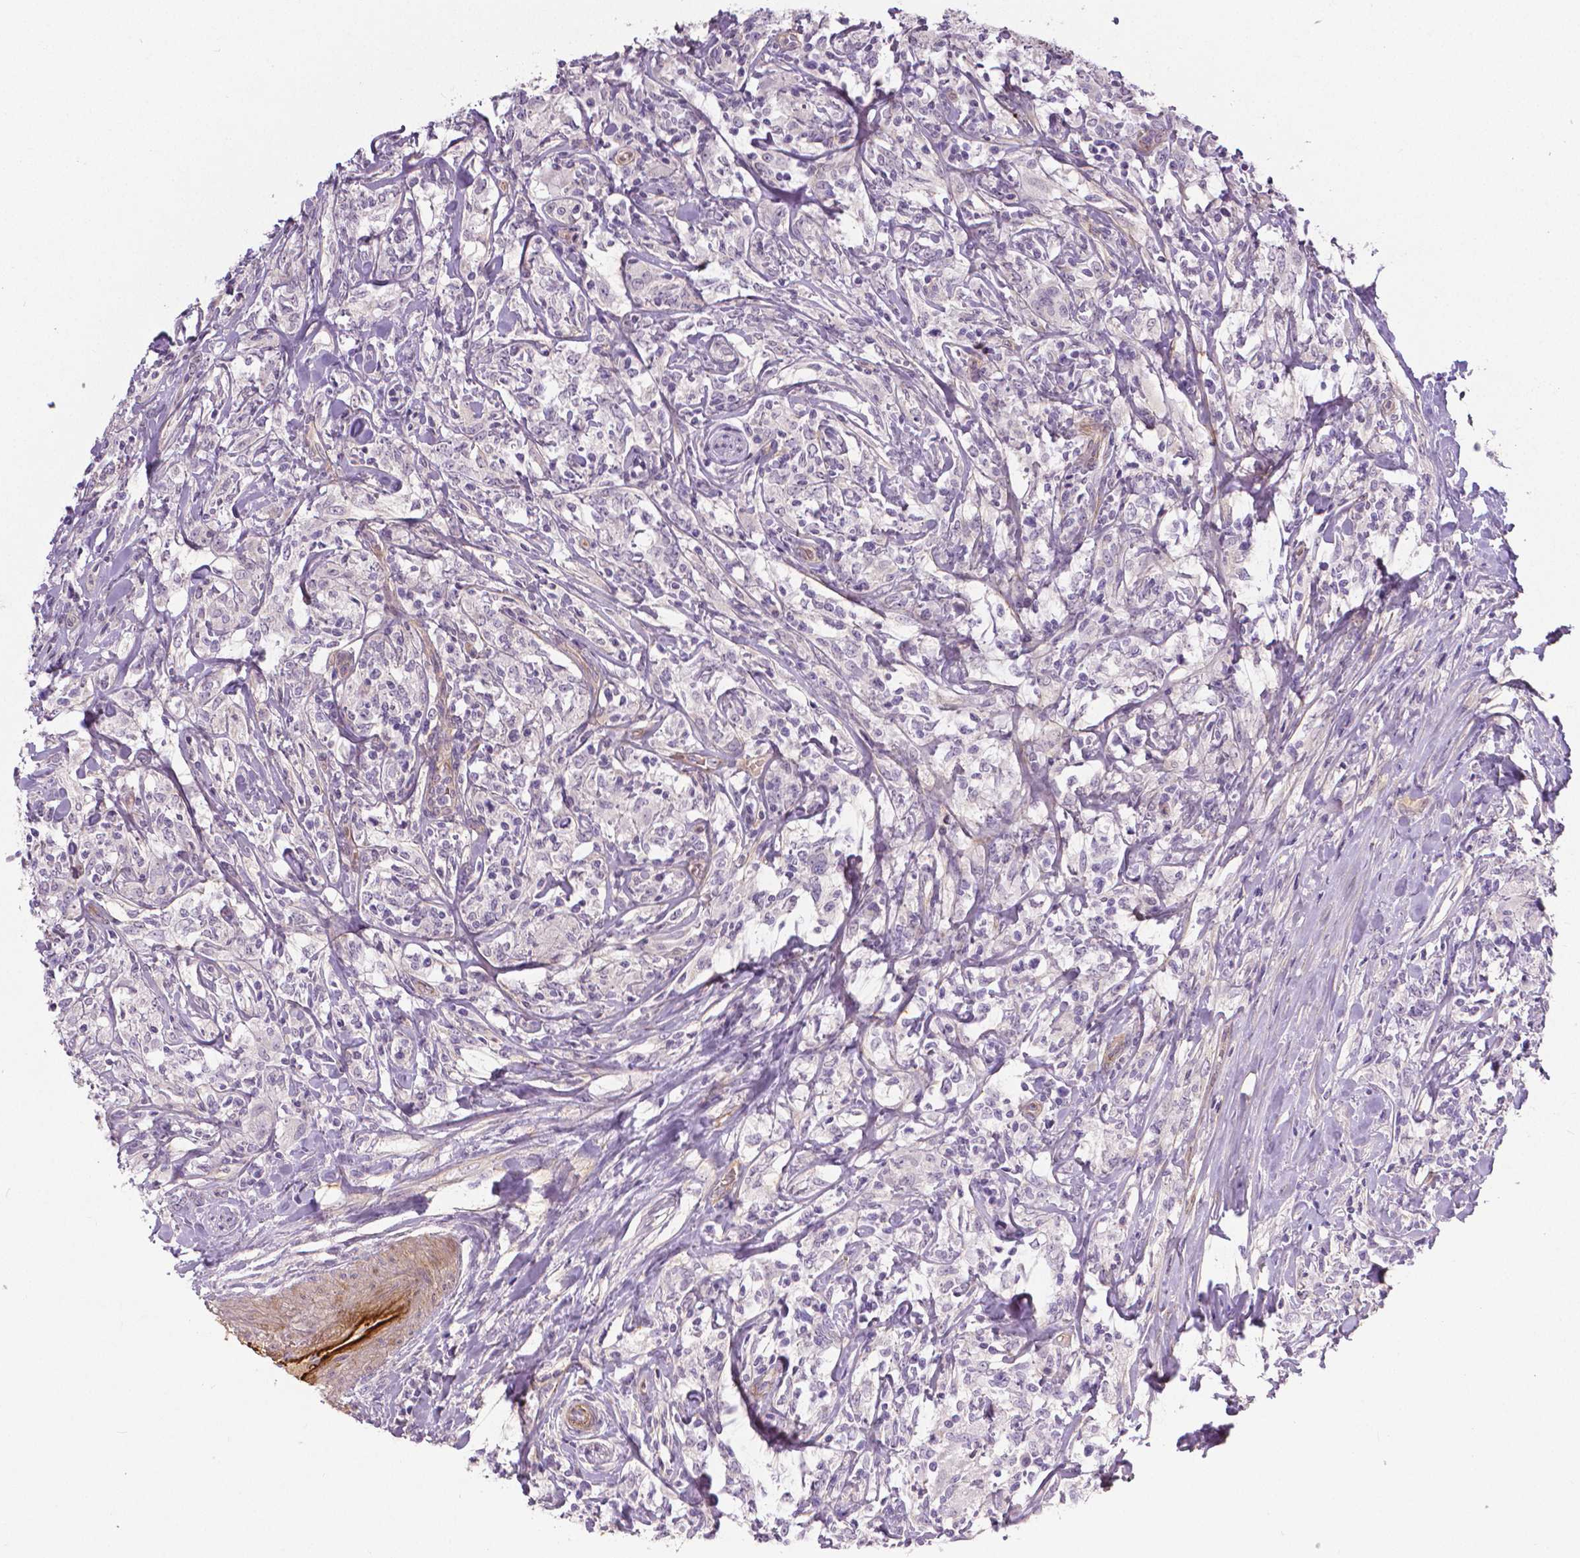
{"staining": {"intensity": "negative", "quantity": "none", "location": "none"}, "tissue": "lymphoma", "cell_type": "Tumor cells", "image_type": "cancer", "snomed": [{"axis": "morphology", "description": "Malignant lymphoma, non-Hodgkin's type, High grade"}, {"axis": "topography", "description": "Lymph node"}], "caption": "Immunohistochemical staining of human lymphoma demonstrates no significant expression in tumor cells.", "gene": "FLT1", "patient": {"sex": "female", "age": 84}}